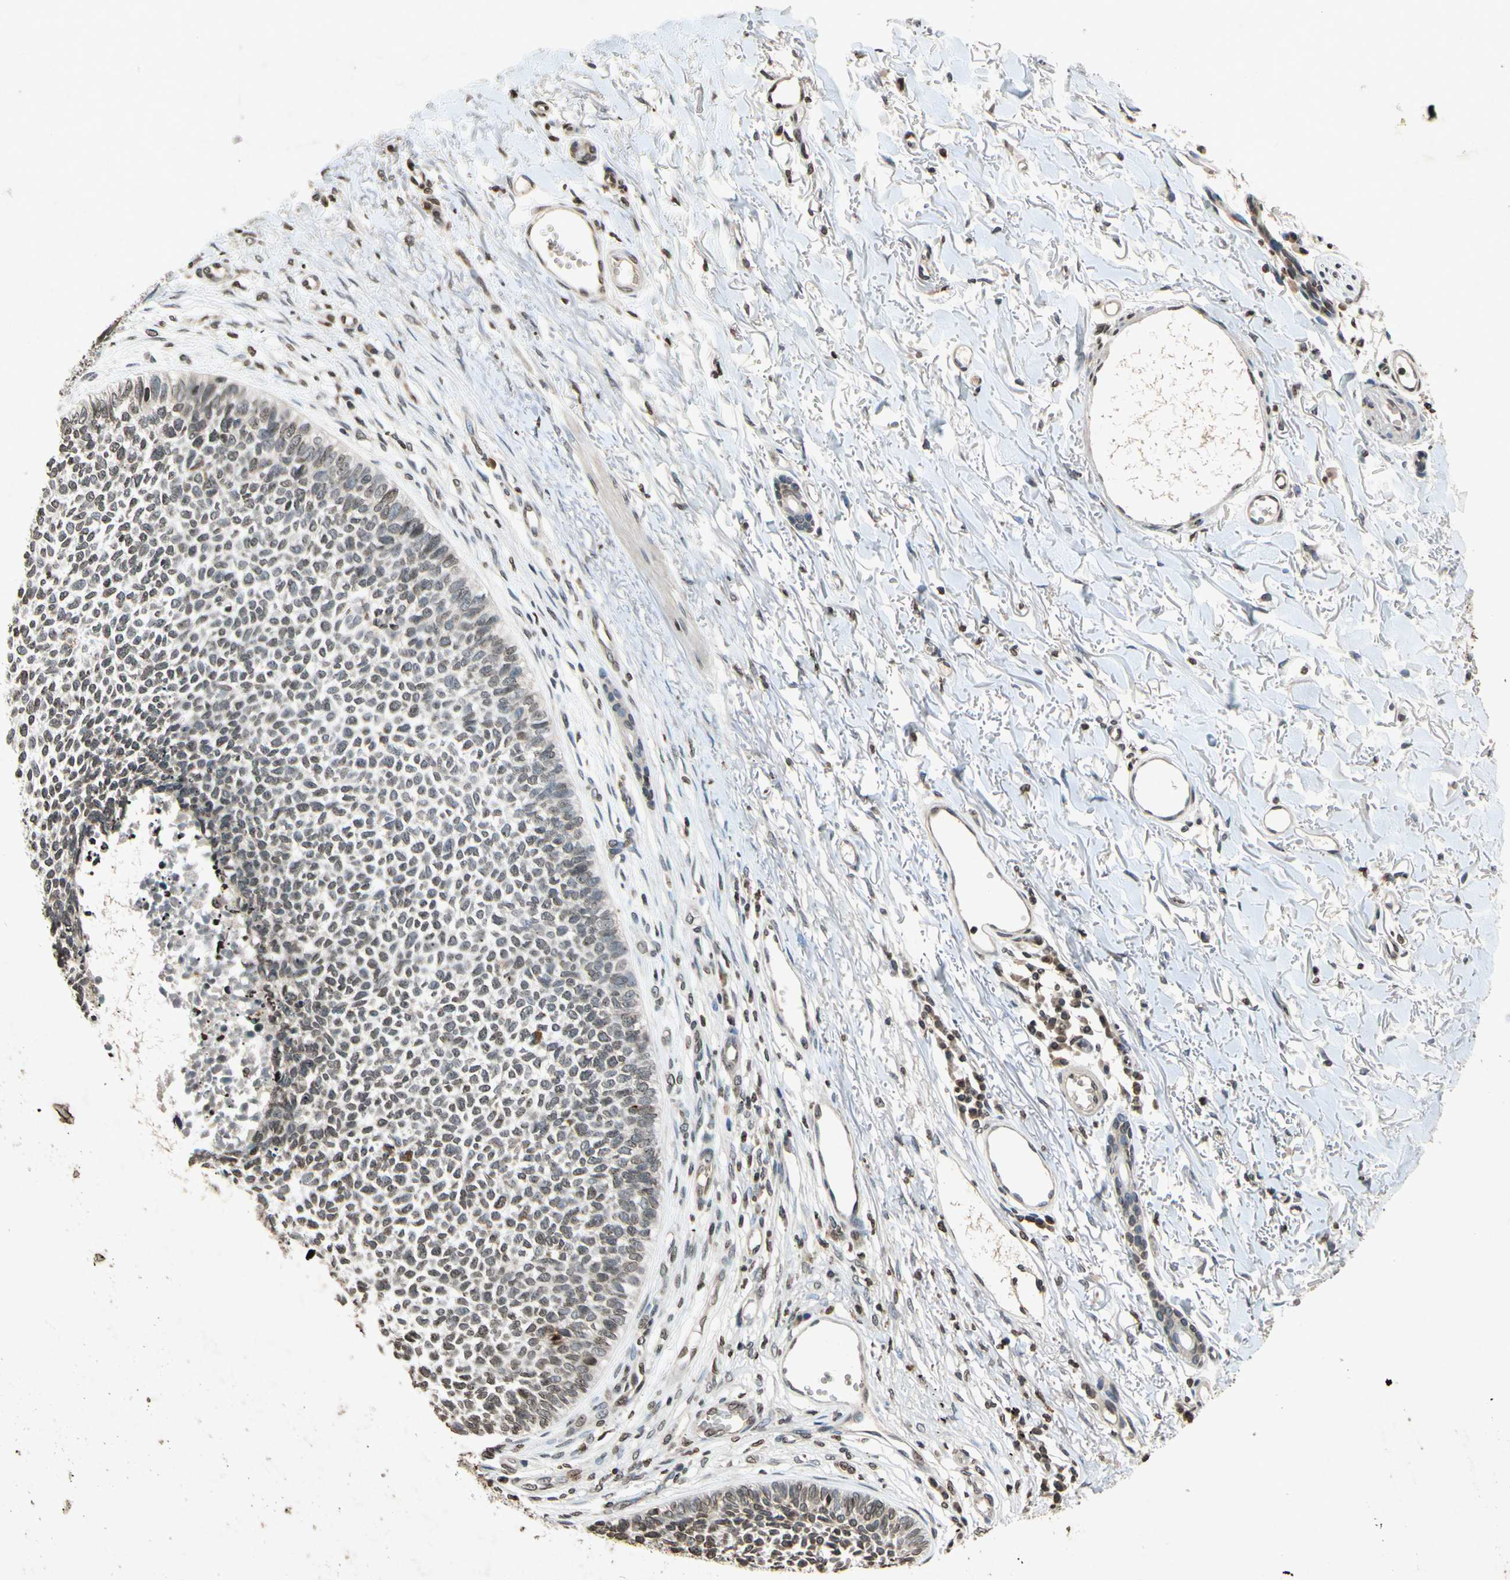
{"staining": {"intensity": "weak", "quantity": ">75%", "location": "nuclear"}, "tissue": "skin cancer", "cell_type": "Tumor cells", "image_type": "cancer", "snomed": [{"axis": "morphology", "description": "Basal cell carcinoma"}, {"axis": "topography", "description": "Skin"}], "caption": "This is a photomicrograph of immunohistochemistry staining of skin cancer, which shows weak staining in the nuclear of tumor cells.", "gene": "HOXB3", "patient": {"sex": "female", "age": 84}}